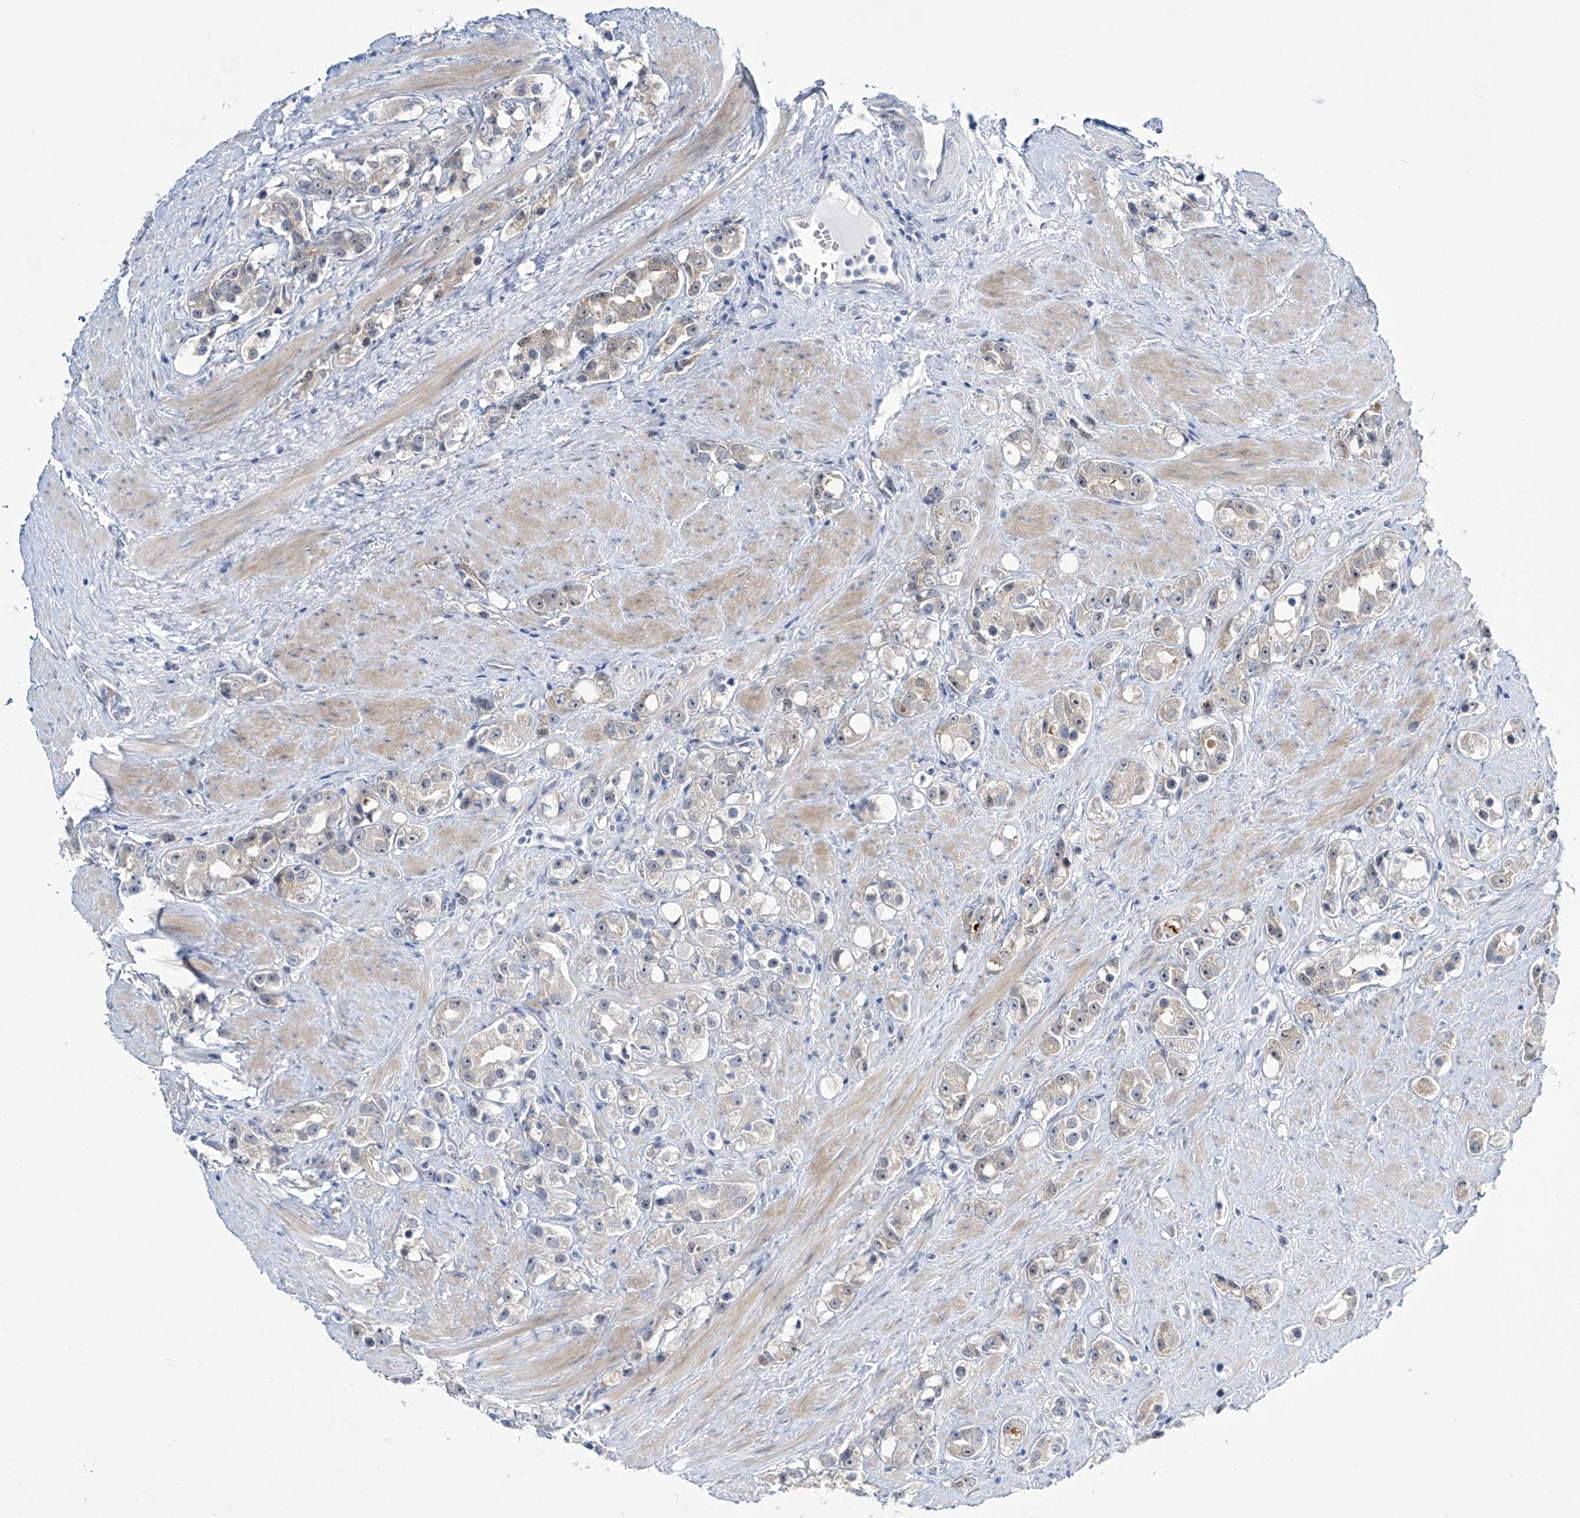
{"staining": {"intensity": "weak", "quantity": "<25%", "location": "cytoplasmic/membranous,nuclear"}, "tissue": "prostate cancer", "cell_type": "Tumor cells", "image_type": "cancer", "snomed": [{"axis": "morphology", "description": "Adenocarcinoma, NOS"}, {"axis": "topography", "description": "Prostate"}], "caption": "The histopathology image exhibits no staining of tumor cells in prostate cancer (adenocarcinoma).", "gene": "TRIM60", "patient": {"sex": "male", "age": 79}}